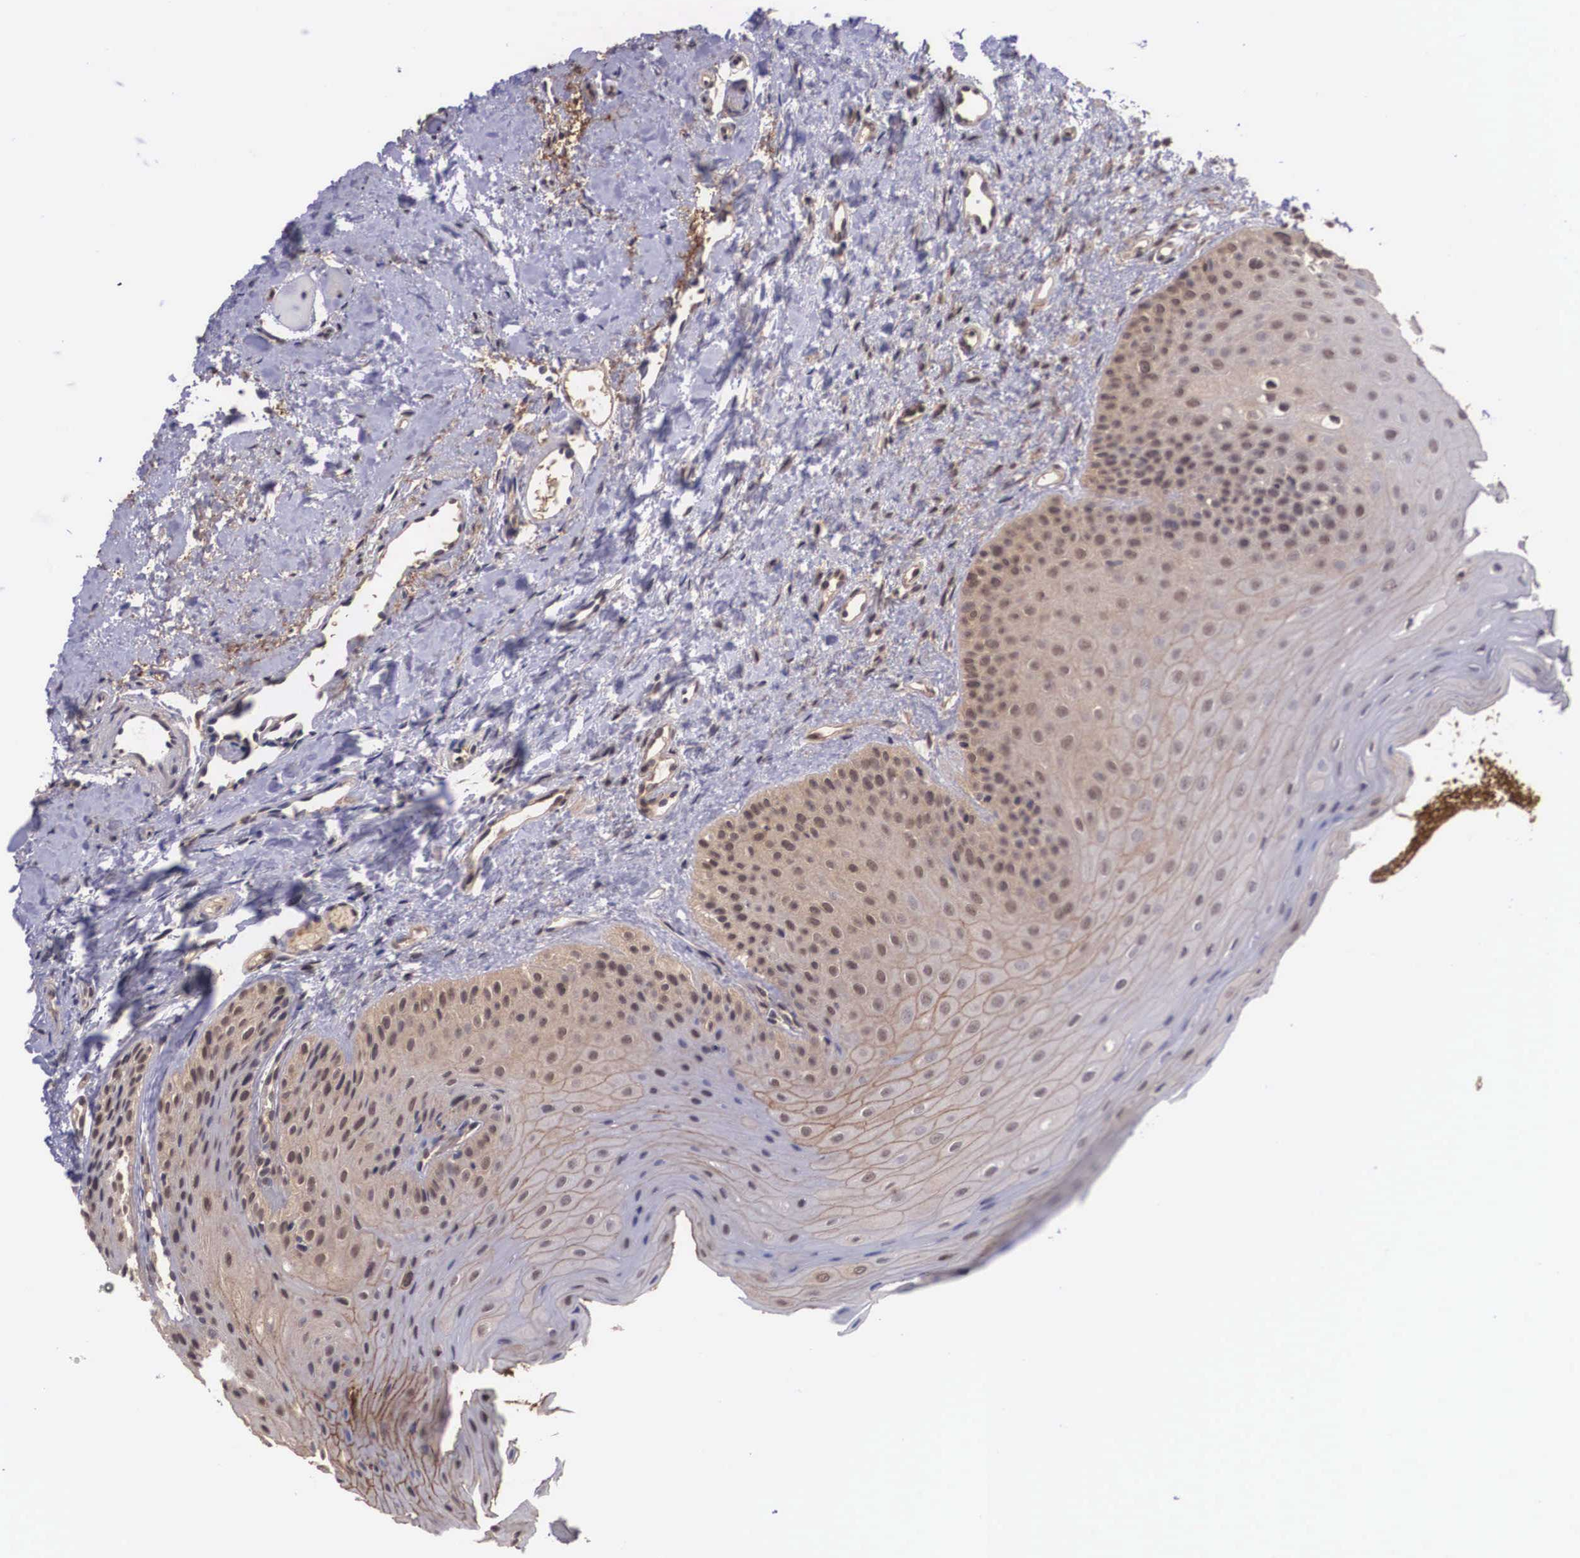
{"staining": {"intensity": "weak", "quantity": "25%-75%", "location": "cytoplasmic/membranous"}, "tissue": "oral mucosa", "cell_type": "Squamous epithelial cells", "image_type": "normal", "snomed": [{"axis": "morphology", "description": "Normal tissue, NOS"}, {"axis": "topography", "description": "Oral tissue"}], "caption": "The image exhibits a brown stain indicating the presence of a protein in the cytoplasmic/membranous of squamous epithelial cells in oral mucosa. The protein of interest is shown in brown color, while the nuclei are stained blue.", "gene": "VASH1", "patient": {"sex": "female", "age": 23}}